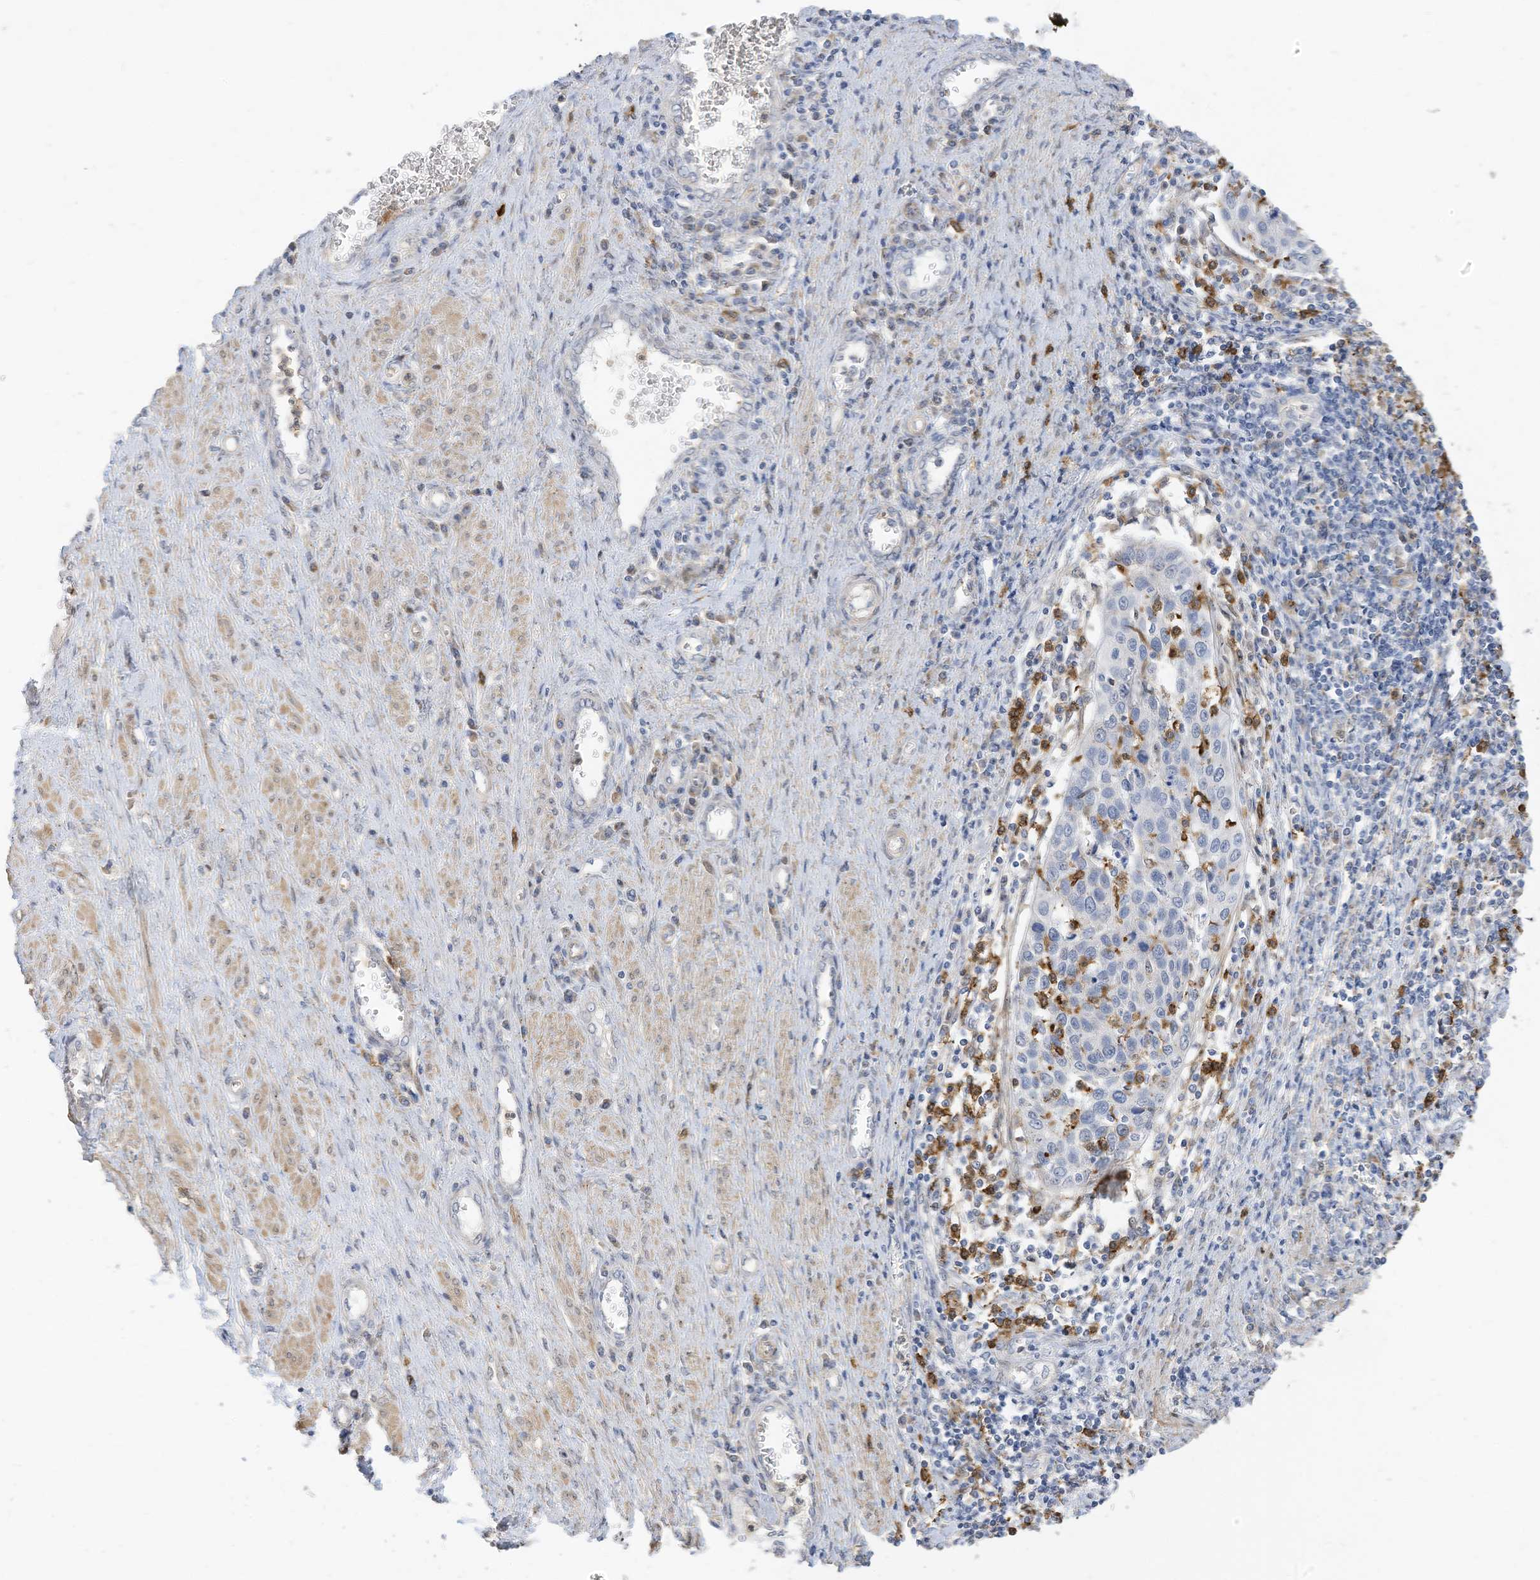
{"staining": {"intensity": "negative", "quantity": "none", "location": "none"}, "tissue": "cervical cancer", "cell_type": "Tumor cells", "image_type": "cancer", "snomed": [{"axis": "morphology", "description": "Squamous cell carcinoma, NOS"}, {"axis": "topography", "description": "Cervix"}], "caption": "Tumor cells are negative for brown protein staining in cervical squamous cell carcinoma. The staining is performed using DAB (3,3'-diaminobenzidine) brown chromogen with nuclei counter-stained in using hematoxylin.", "gene": "ATP13A1", "patient": {"sex": "female", "age": 32}}